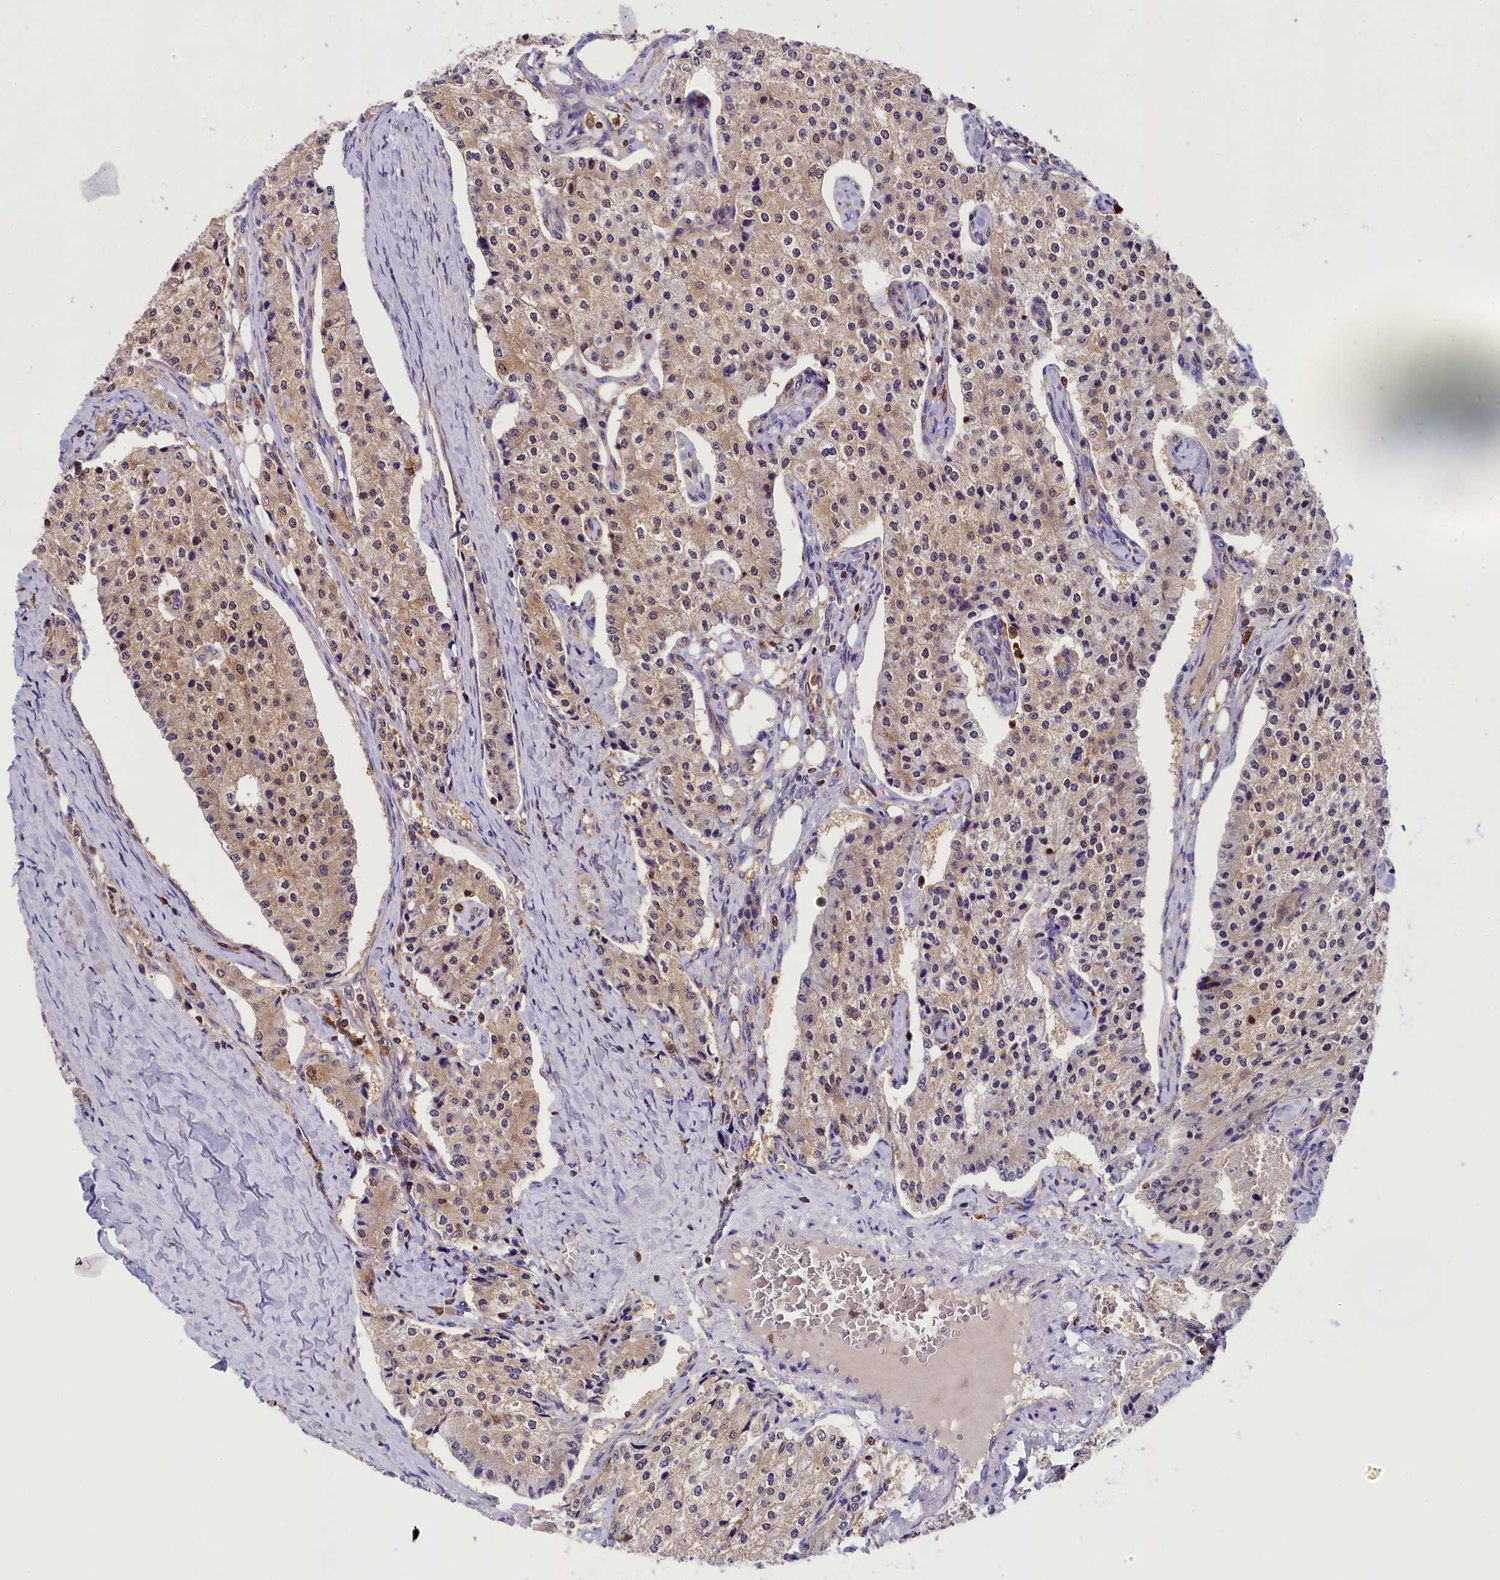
{"staining": {"intensity": "weak", "quantity": ">75%", "location": "cytoplasmic/membranous,nuclear"}, "tissue": "carcinoid", "cell_type": "Tumor cells", "image_type": "cancer", "snomed": [{"axis": "morphology", "description": "Carcinoid, malignant, NOS"}, {"axis": "topography", "description": "Colon"}], "caption": "Tumor cells display low levels of weak cytoplasmic/membranous and nuclear staining in about >75% of cells in human carcinoid. The protein of interest is stained brown, and the nuclei are stained in blue (DAB IHC with brightfield microscopy, high magnification).", "gene": "EIF6", "patient": {"sex": "female", "age": 52}}